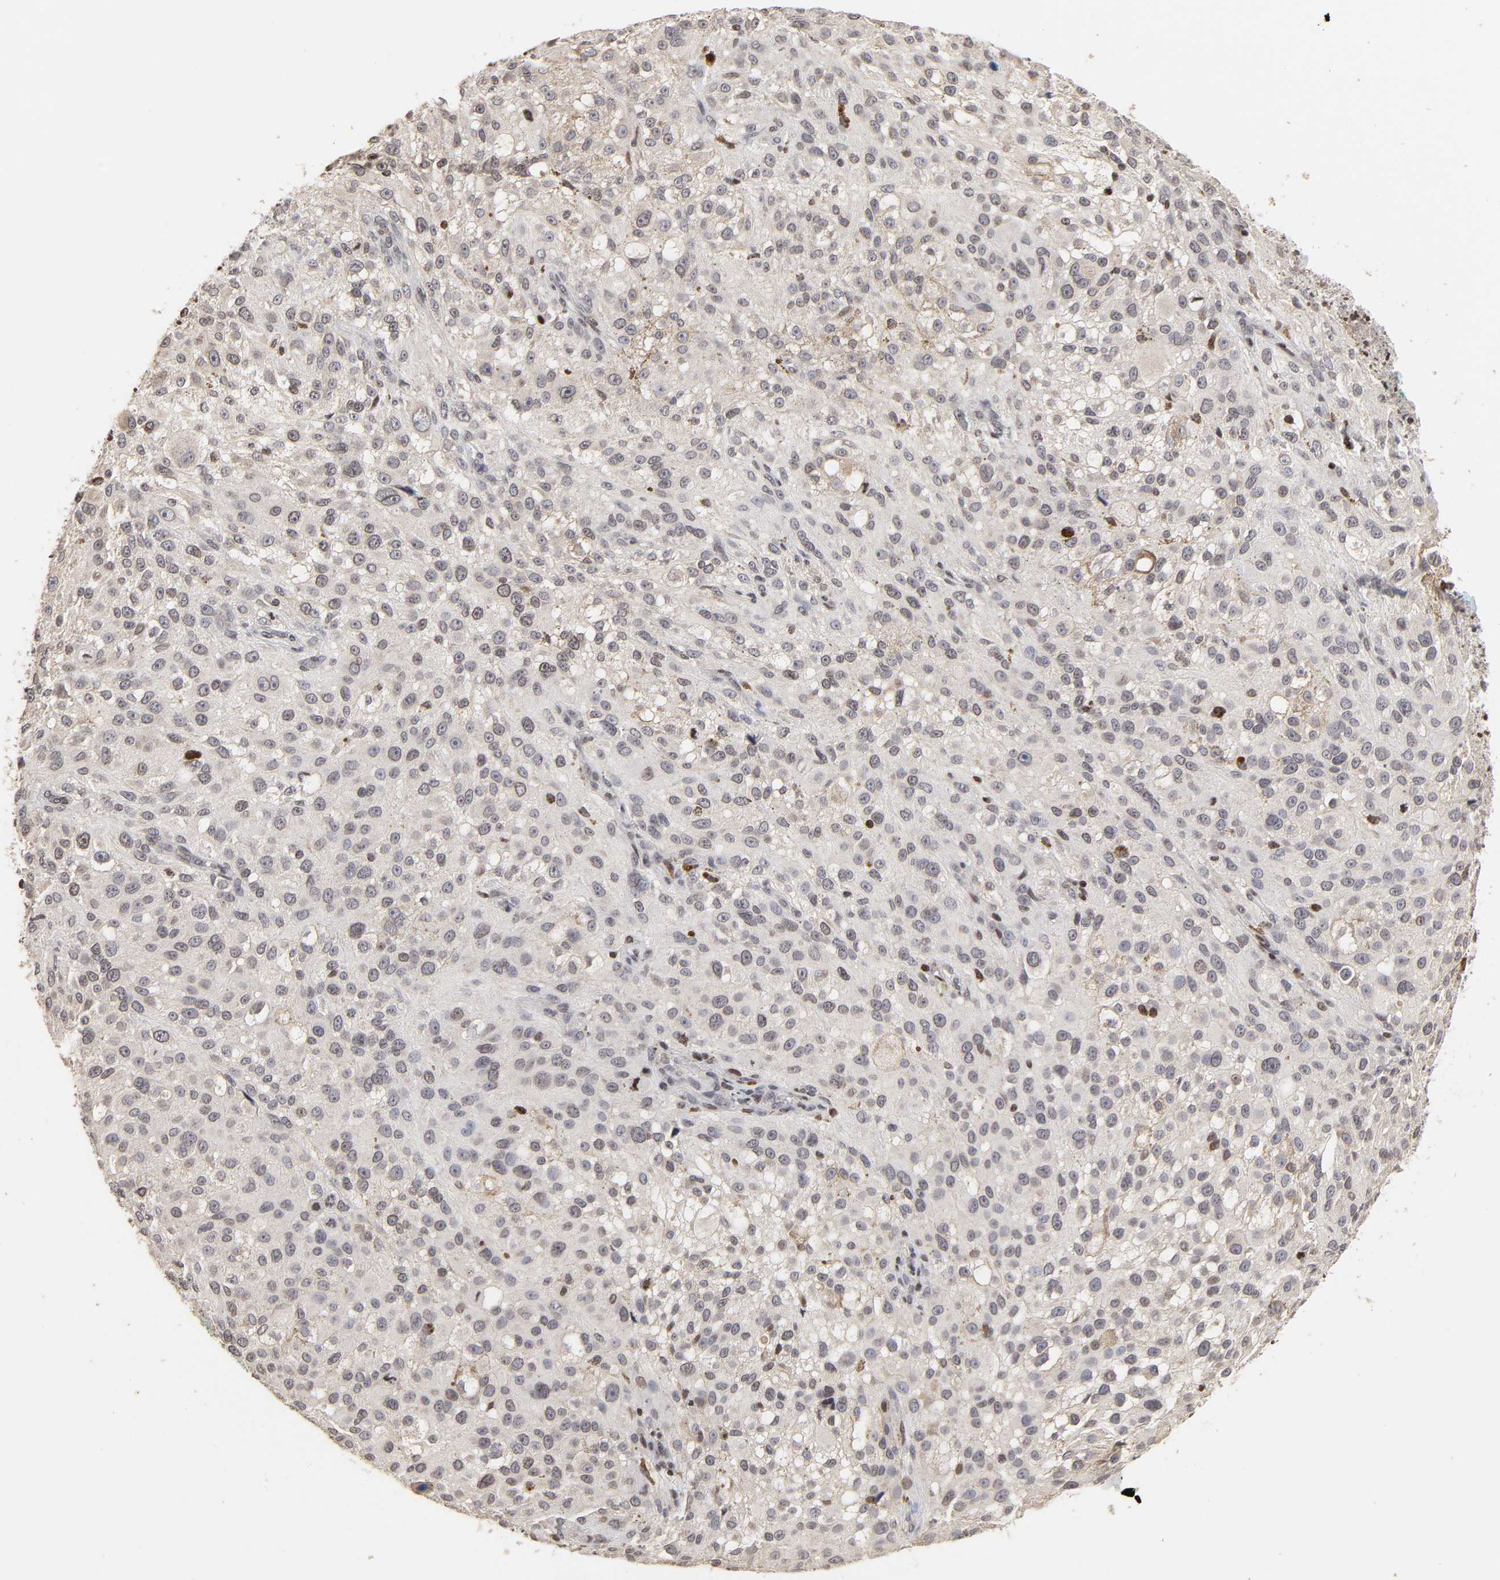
{"staining": {"intensity": "negative", "quantity": "none", "location": "none"}, "tissue": "melanoma", "cell_type": "Tumor cells", "image_type": "cancer", "snomed": [{"axis": "morphology", "description": "Necrosis, NOS"}, {"axis": "morphology", "description": "Malignant melanoma, NOS"}, {"axis": "topography", "description": "Skin"}], "caption": "IHC histopathology image of melanoma stained for a protein (brown), which demonstrates no positivity in tumor cells.", "gene": "ZNF473", "patient": {"sex": "female", "age": 87}}